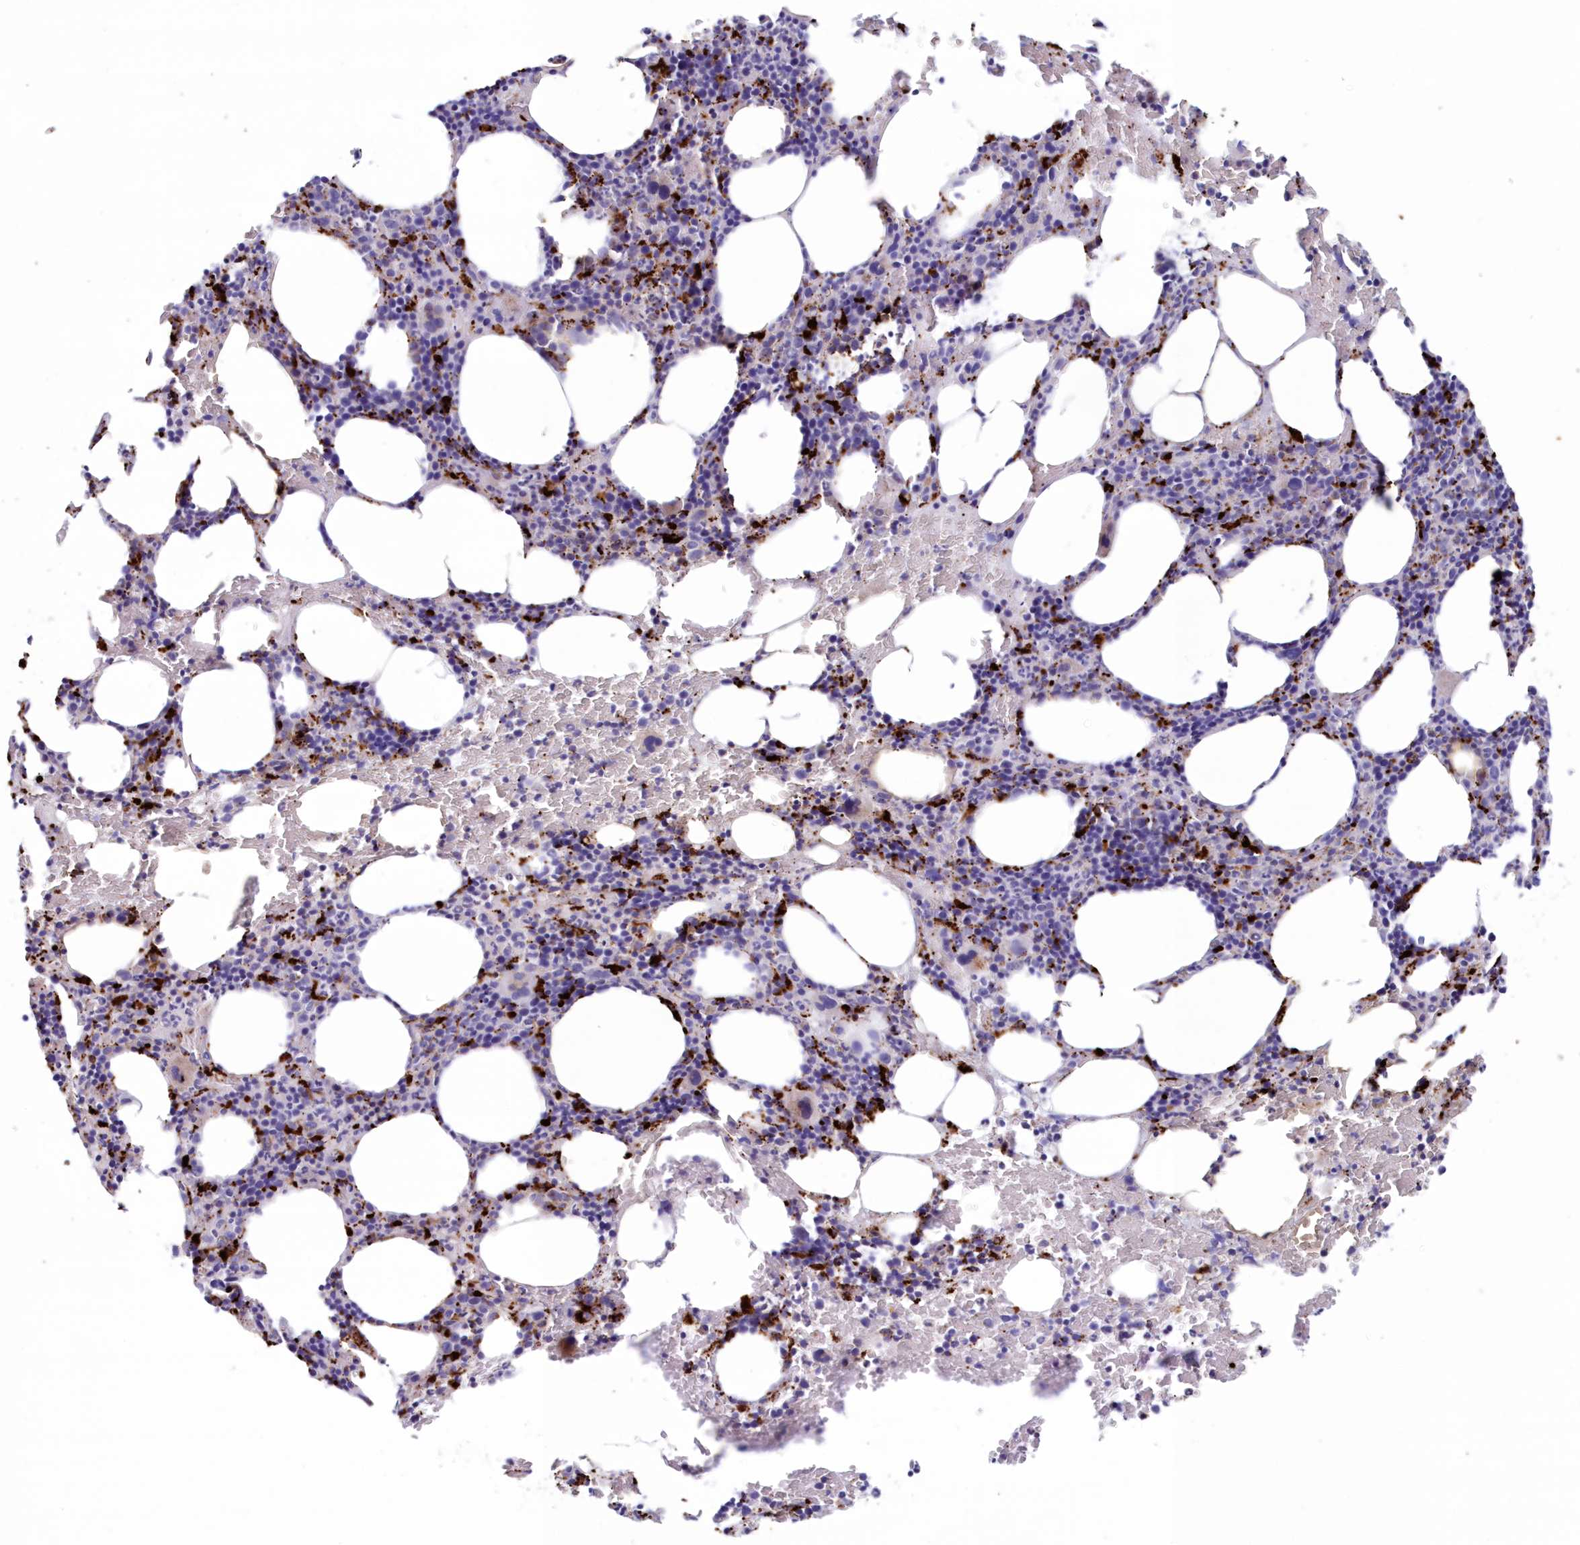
{"staining": {"intensity": "strong", "quantity": "<25%", "location": "cytoplasmic/membranous"}, "tissue": "bone marrow", "cell_type": "Hematopoietic cells", "image_type": "normal", "snomed": [{"axis": "morphology", "description": "Normal tissue, NOS"}, {"axis": "topography", "description": "Bone marrow"}], "caption": "Human bone marrow stained with a brown dye reveals strong cytoplasmic/membranous positive staining in approximately <25% of hematopoietic cells.", "gene": "TPP1", "patient": {"sex": "male", "age": 62}}